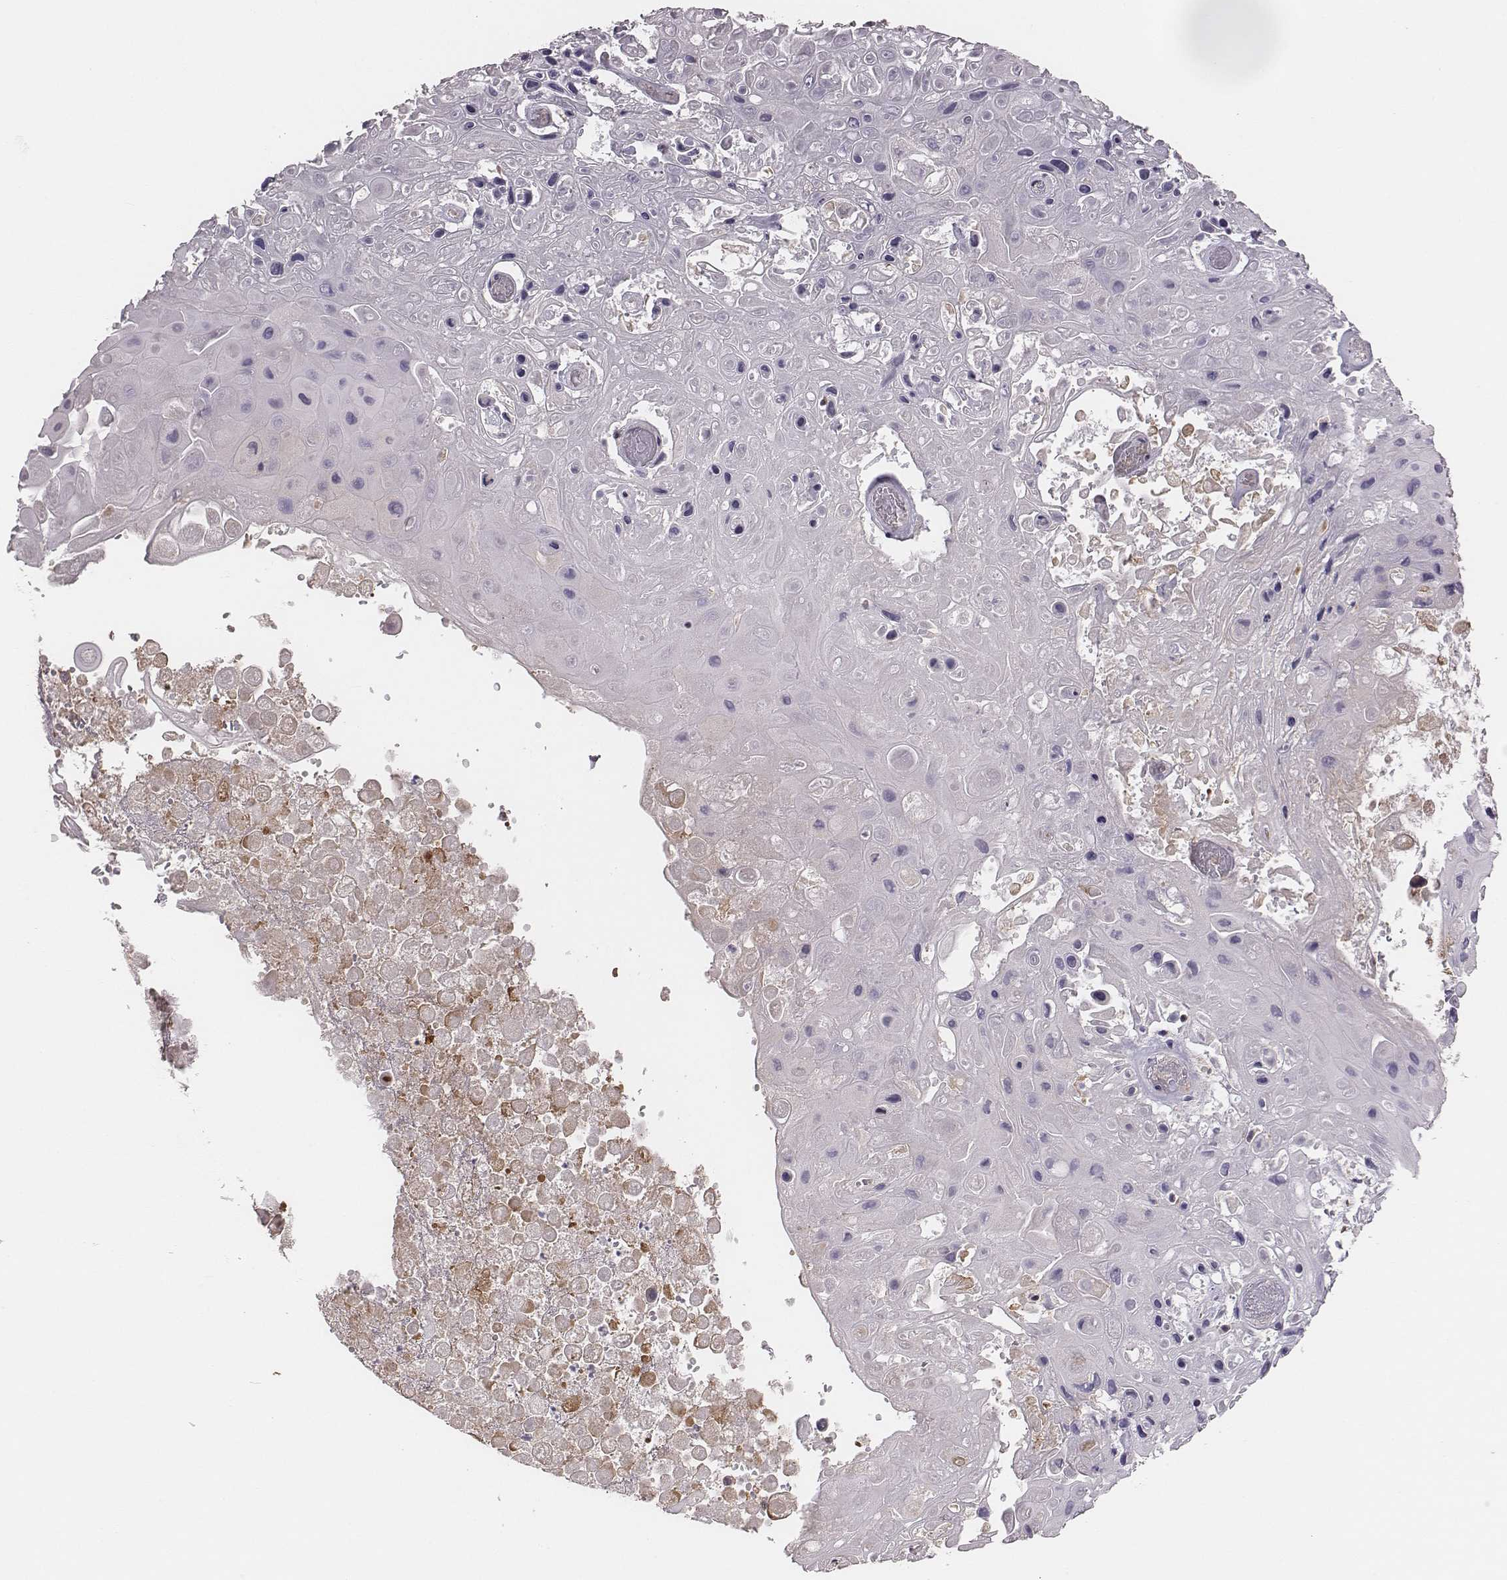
{"staining": {"intensity": "negative", "quantity": "none", "location": "none"}, "tissue": "skin cancer", "cell_type": "Tumor cells", "image_type": "cancer", "snomed": [{"axis": "morphology", "description": "Squamous cell carcinoma, NOS"}, {"axis": "topography", "description": "Skin"}], "caption": "A photomicrograph of human skin squamous cell carcinoma is negative for staining in tumor cells. Brightfield microscopy of IHC stained with DAB (brown) and hematoxylin (blue), captured at high magnification.", "gene": "CAD", "patient": {"sex": "male", "age": 82}}